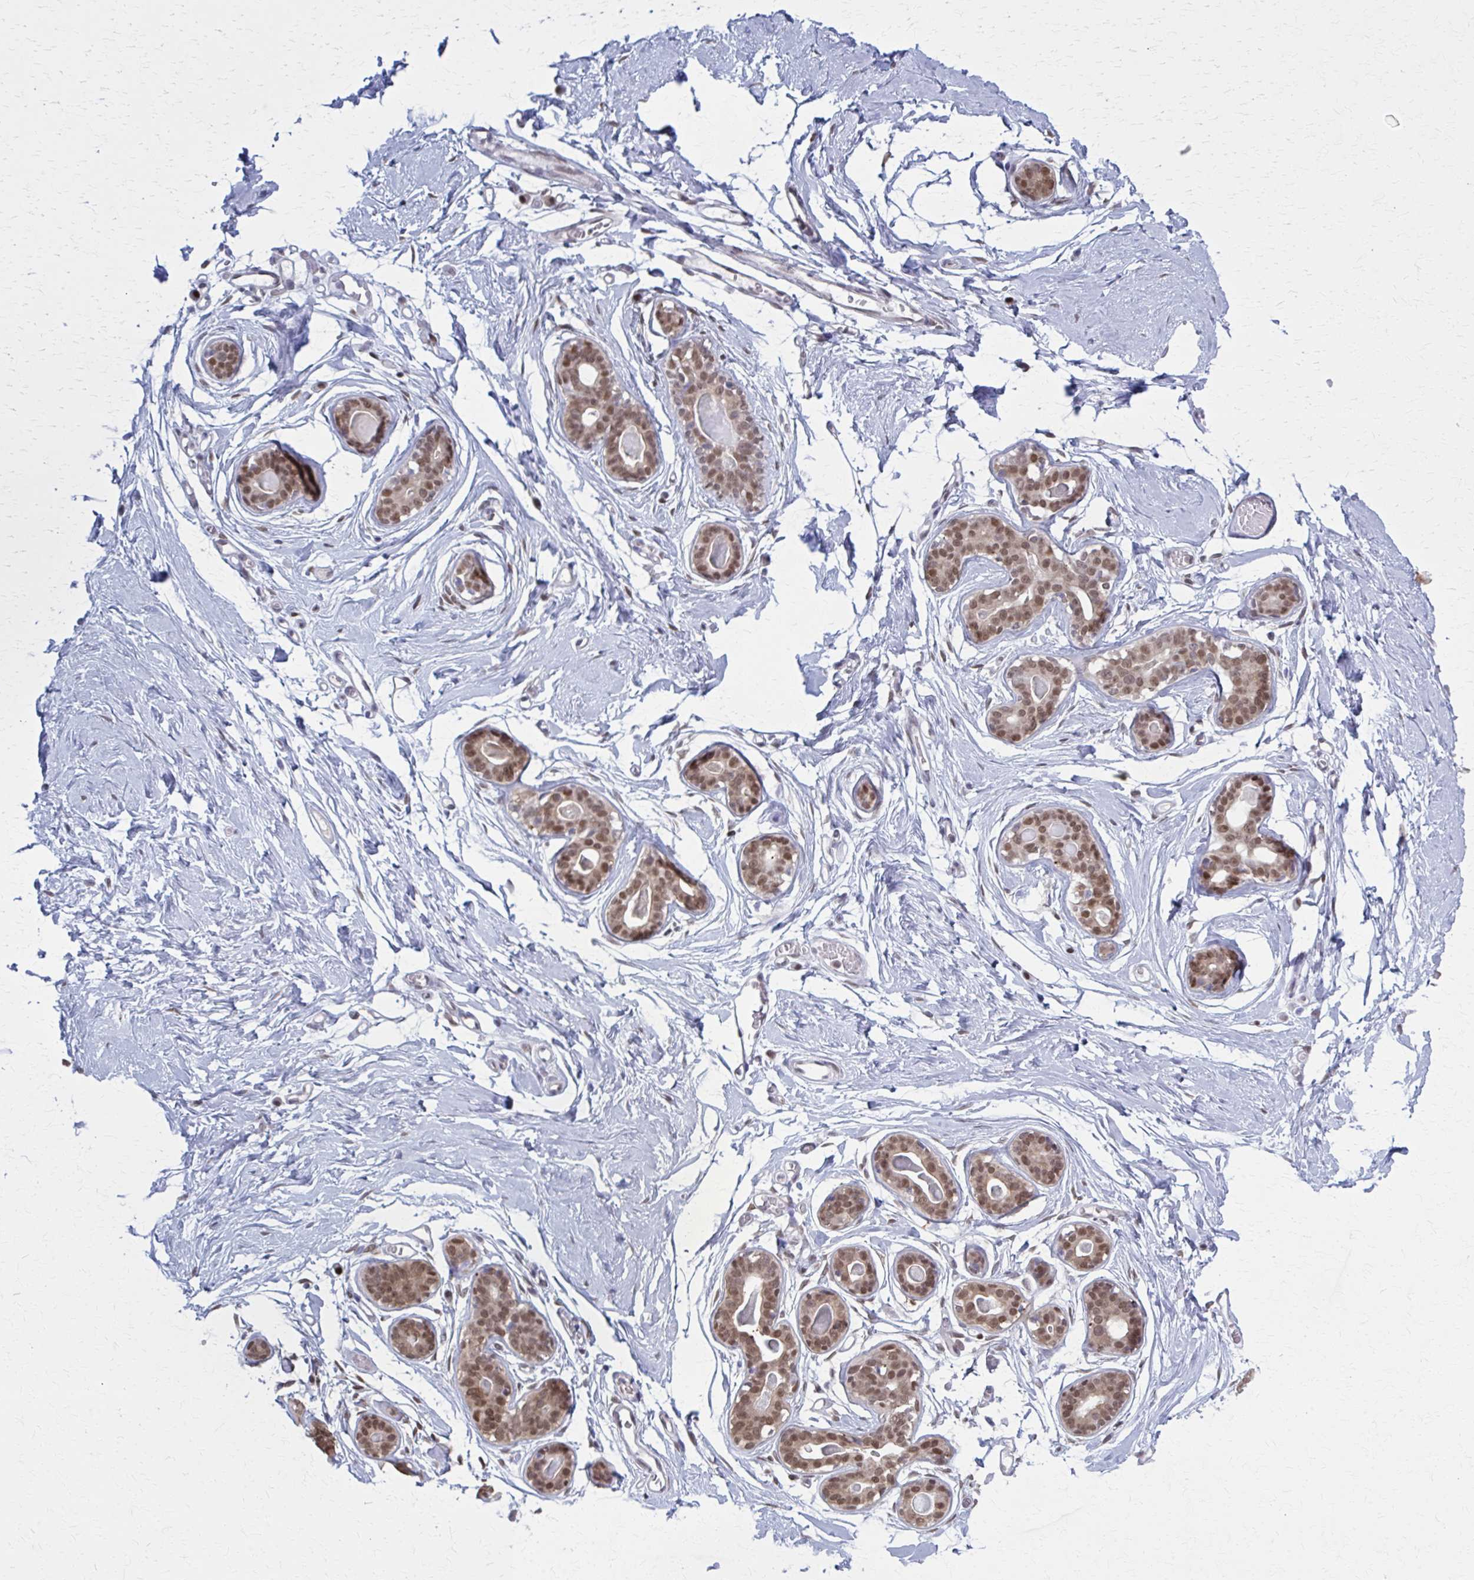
{"staining": {"intensity": "negative", "quantity": "none", "location": "none"}, "tissue": "breast", "cell_type": "Adipocytes", "image_type": "normal", "snomed": [{"axis": "morphology", "description": "Normal tissue, NOS"}, {"axis": "topography", "description": "Breast"}], "caption": "Immunohistochemistry (IHC) micrograph of normal human breast stained for a protein (brown), which shows no positivity in adipocytes.", "gene": "MDH1", "patient": {"sex": "female", "age": 45}}